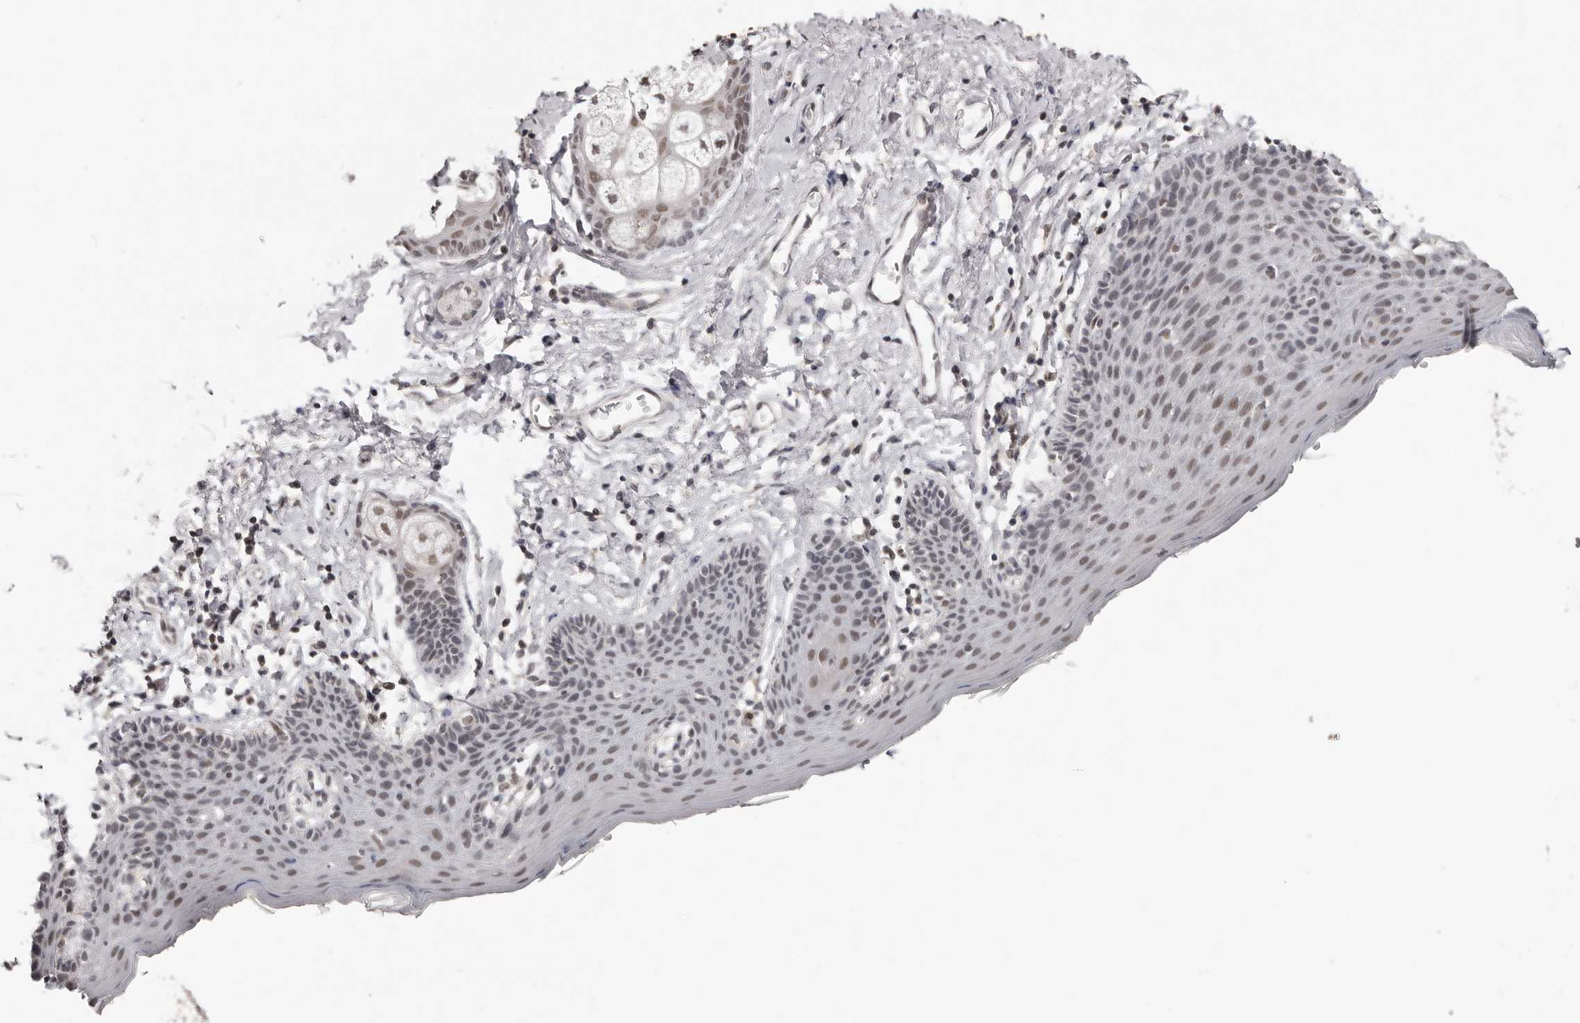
{"staining": {"intensity": "moderate", "quantity": "25%-75%", "location": "nuclear"}, "tissue": "skin", "cell_type": "Epidermal cells", "image_type": "normal", "snomed": [{"axis": "morphology", "description": "Normal tissue, NOS"}, {"axis": "topography", "description": "Vulva"}], "caption": "Epidermal cells exhibit medium levels of moderate nuclear staining in approximately 25%-75% of cells in benign skin. (Brightfield microscopy of DAB IHC at high magnification).", "gene": "SRCAP", "patient": {"sex": "female", "age": 66}}